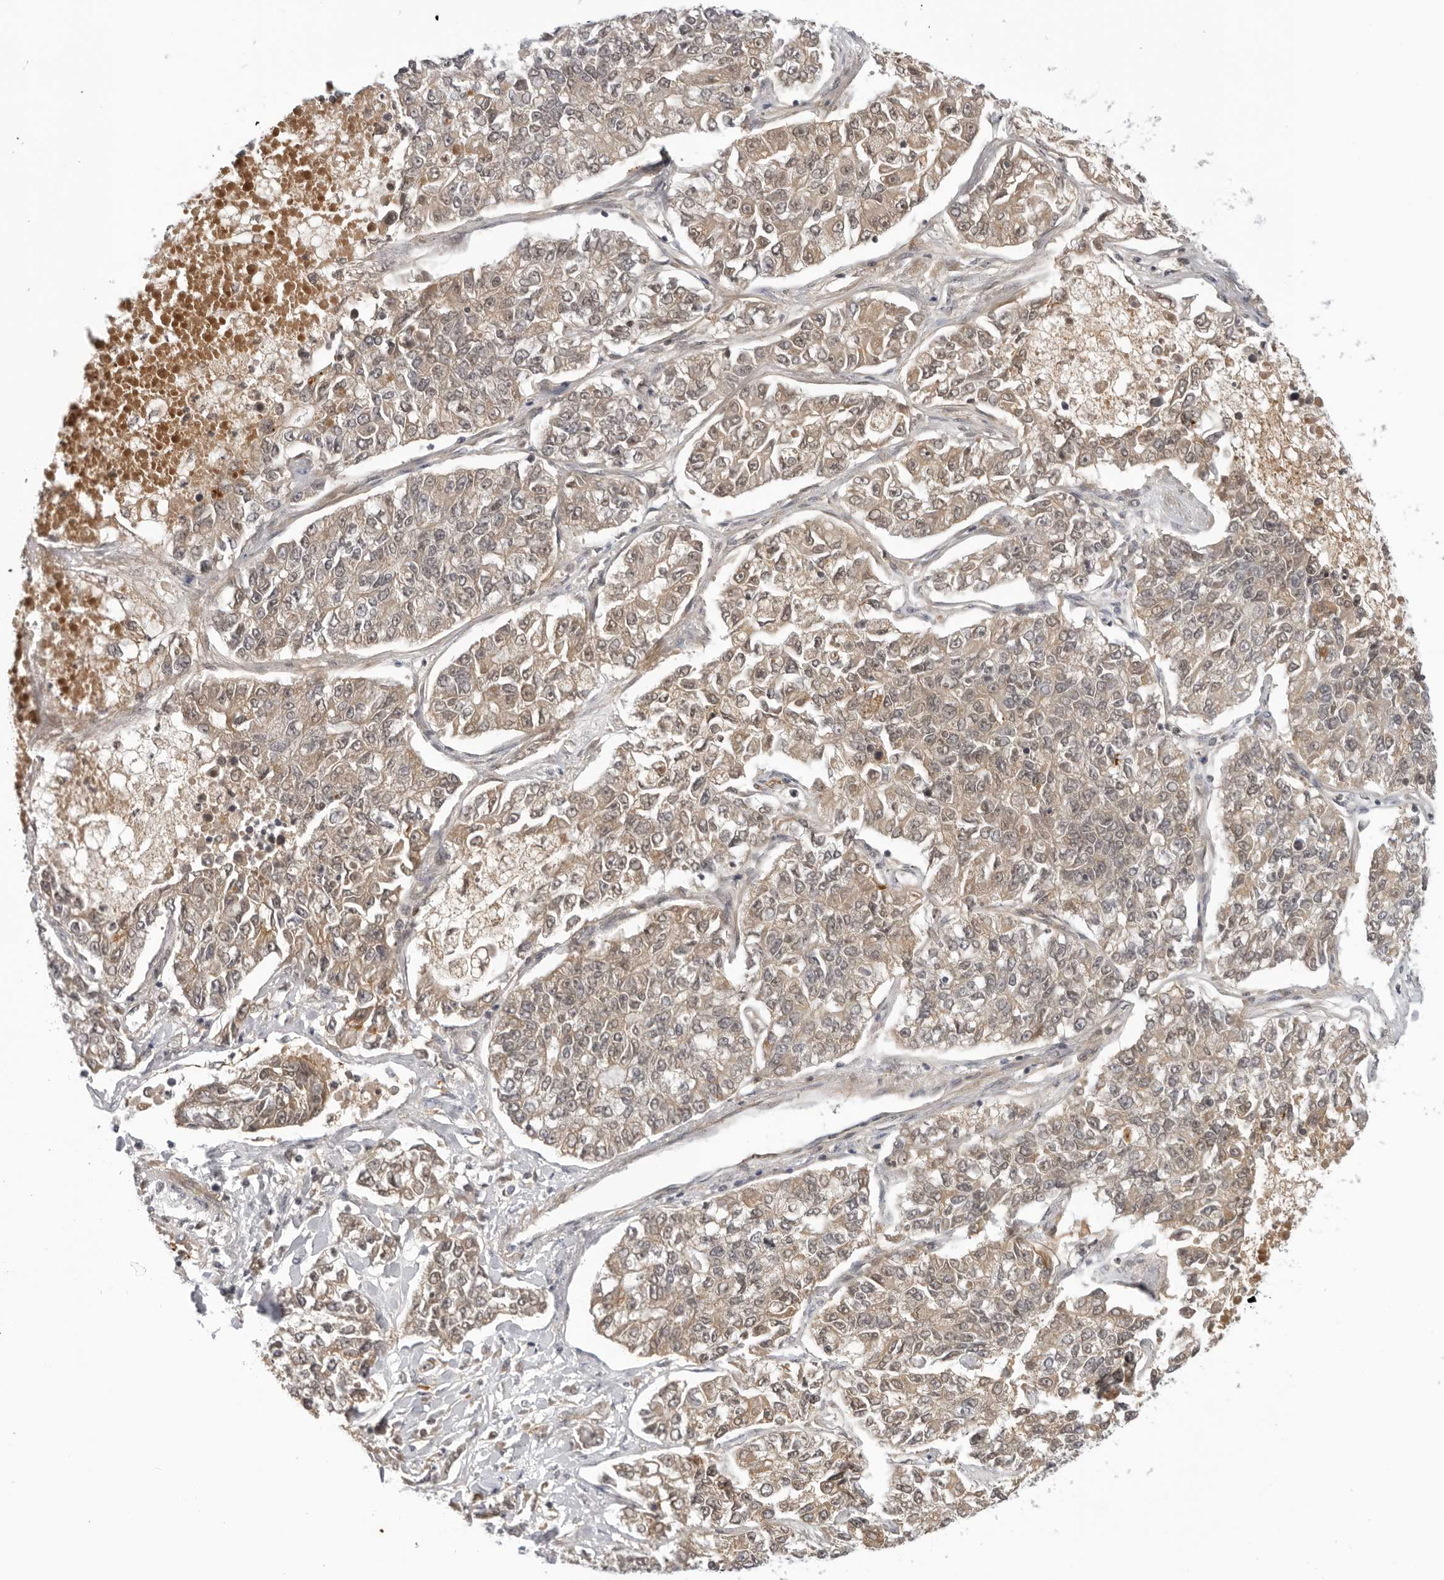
{"staining": {"intensity": "weak", "quantity": ">75%", "location": "cytoplasmic/membranous"}, "tissue": "lung cancer", "cell_type": "Tumor cells", "image_type": "cancer", "snomed": [{"axis": "morphology", "description": "Adenocarcinoma, NOS"}, {"axis": "topography", "description": "Lung"}], "caption": "Weak cytoplasmic/membranous protein positivity is seen in about >75% of tumor cells in lung cancer.", "gene": "SUGCT", "patient": {"sex": "male", "age": 49}}